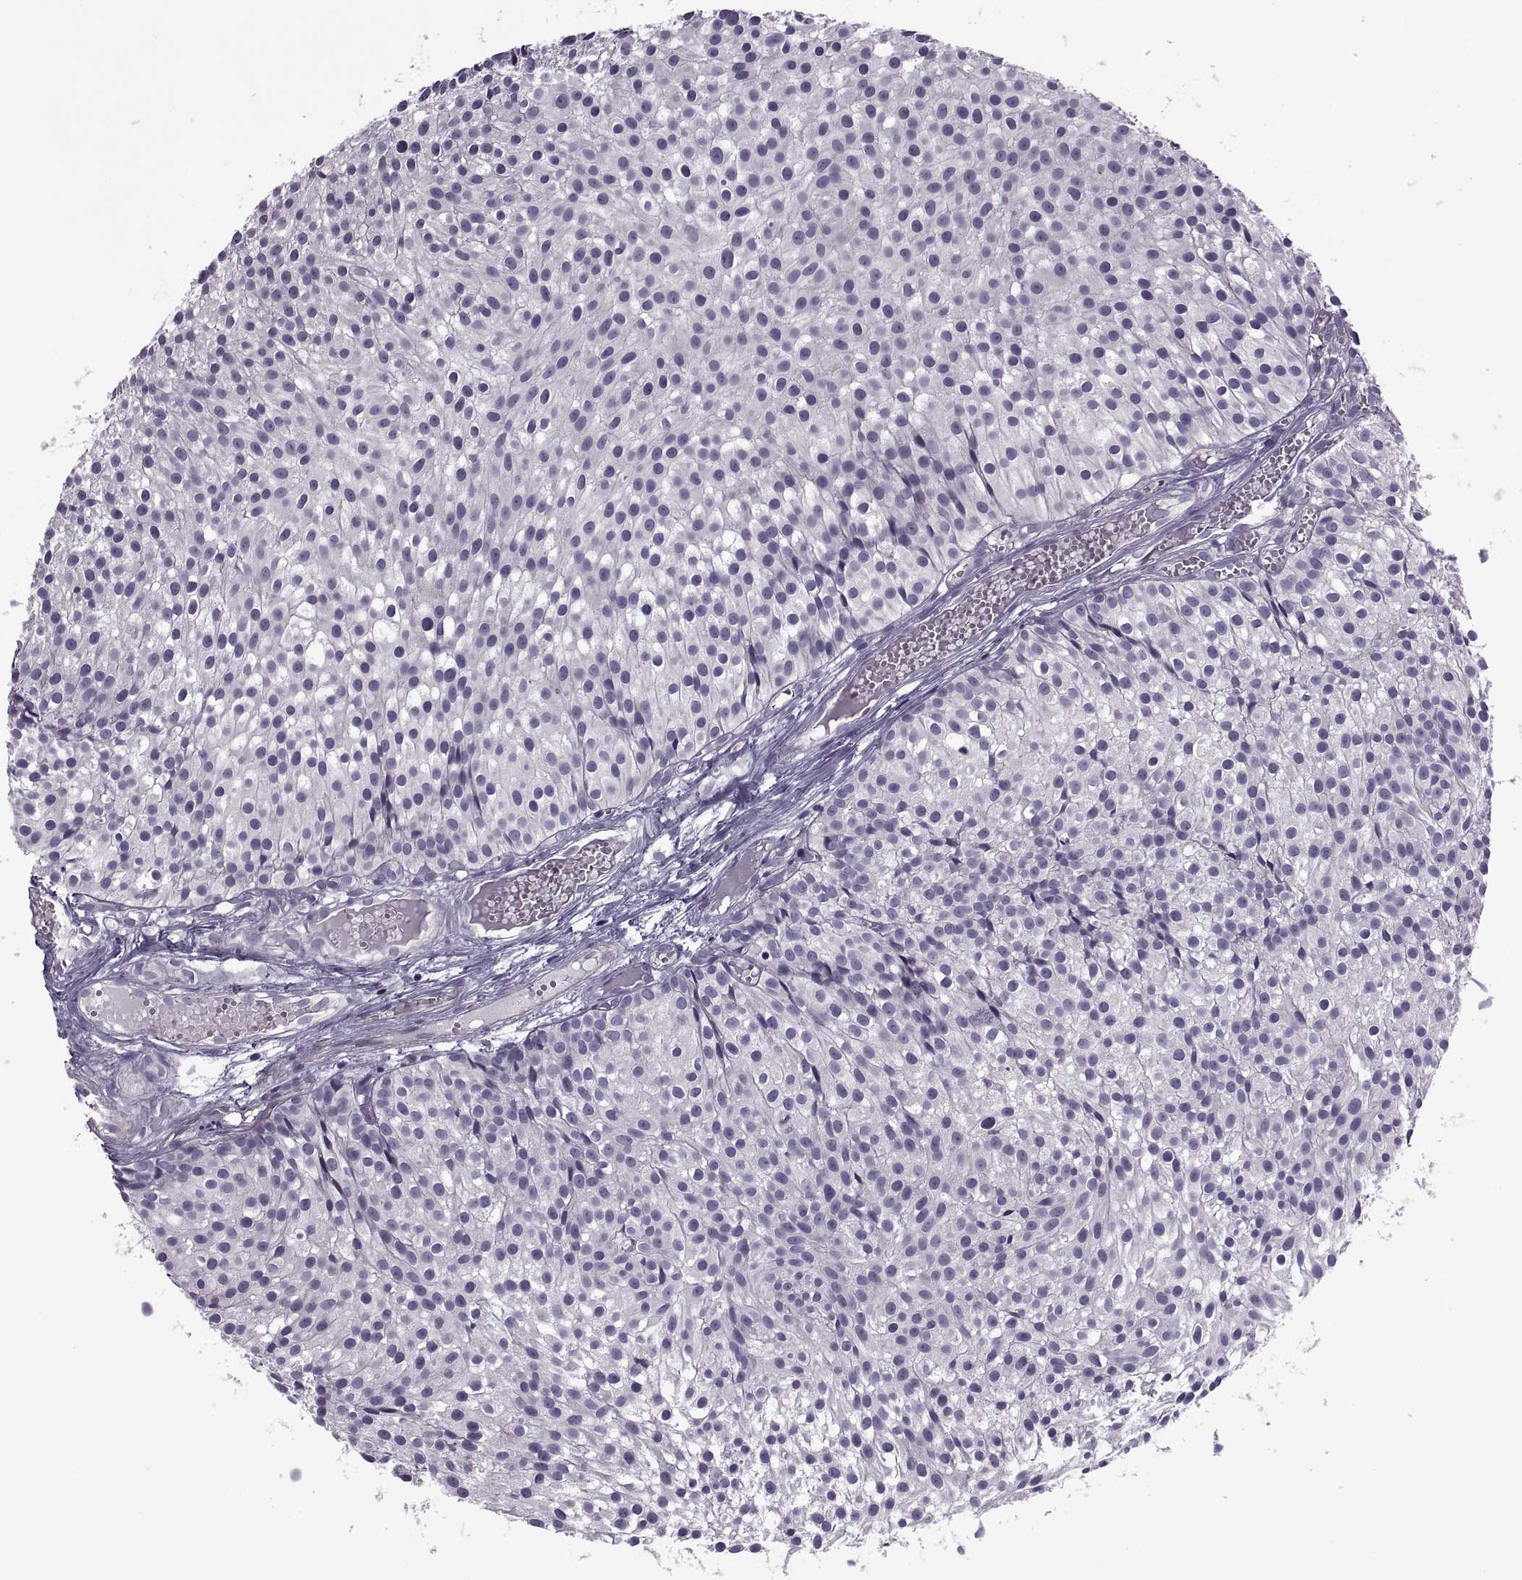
{"staining": {"intensity": "negative", "quantity": "none", "location": "none"}, "tissue": "urothelial cancer", "cell_type": "Tumor cells", "image_type": "cancer", "snomed": [{"axis": "morphology", "description": "Urothelial carcinoma, Low grade"}, {"axis": "topography", "description": "Urinary bladder"}], "caption": "Tumor cells show no significant protein positivity in urothelial cancer. (Stains: DAB (3,3'-diaminobenzidine) immunohistochemistry (IHC) with hematoxylin counter stain, Microscopy: brightfield microscopy at high magnification).", "gene": "ODF3", "patient": {"sex": "male", "age": 63}}